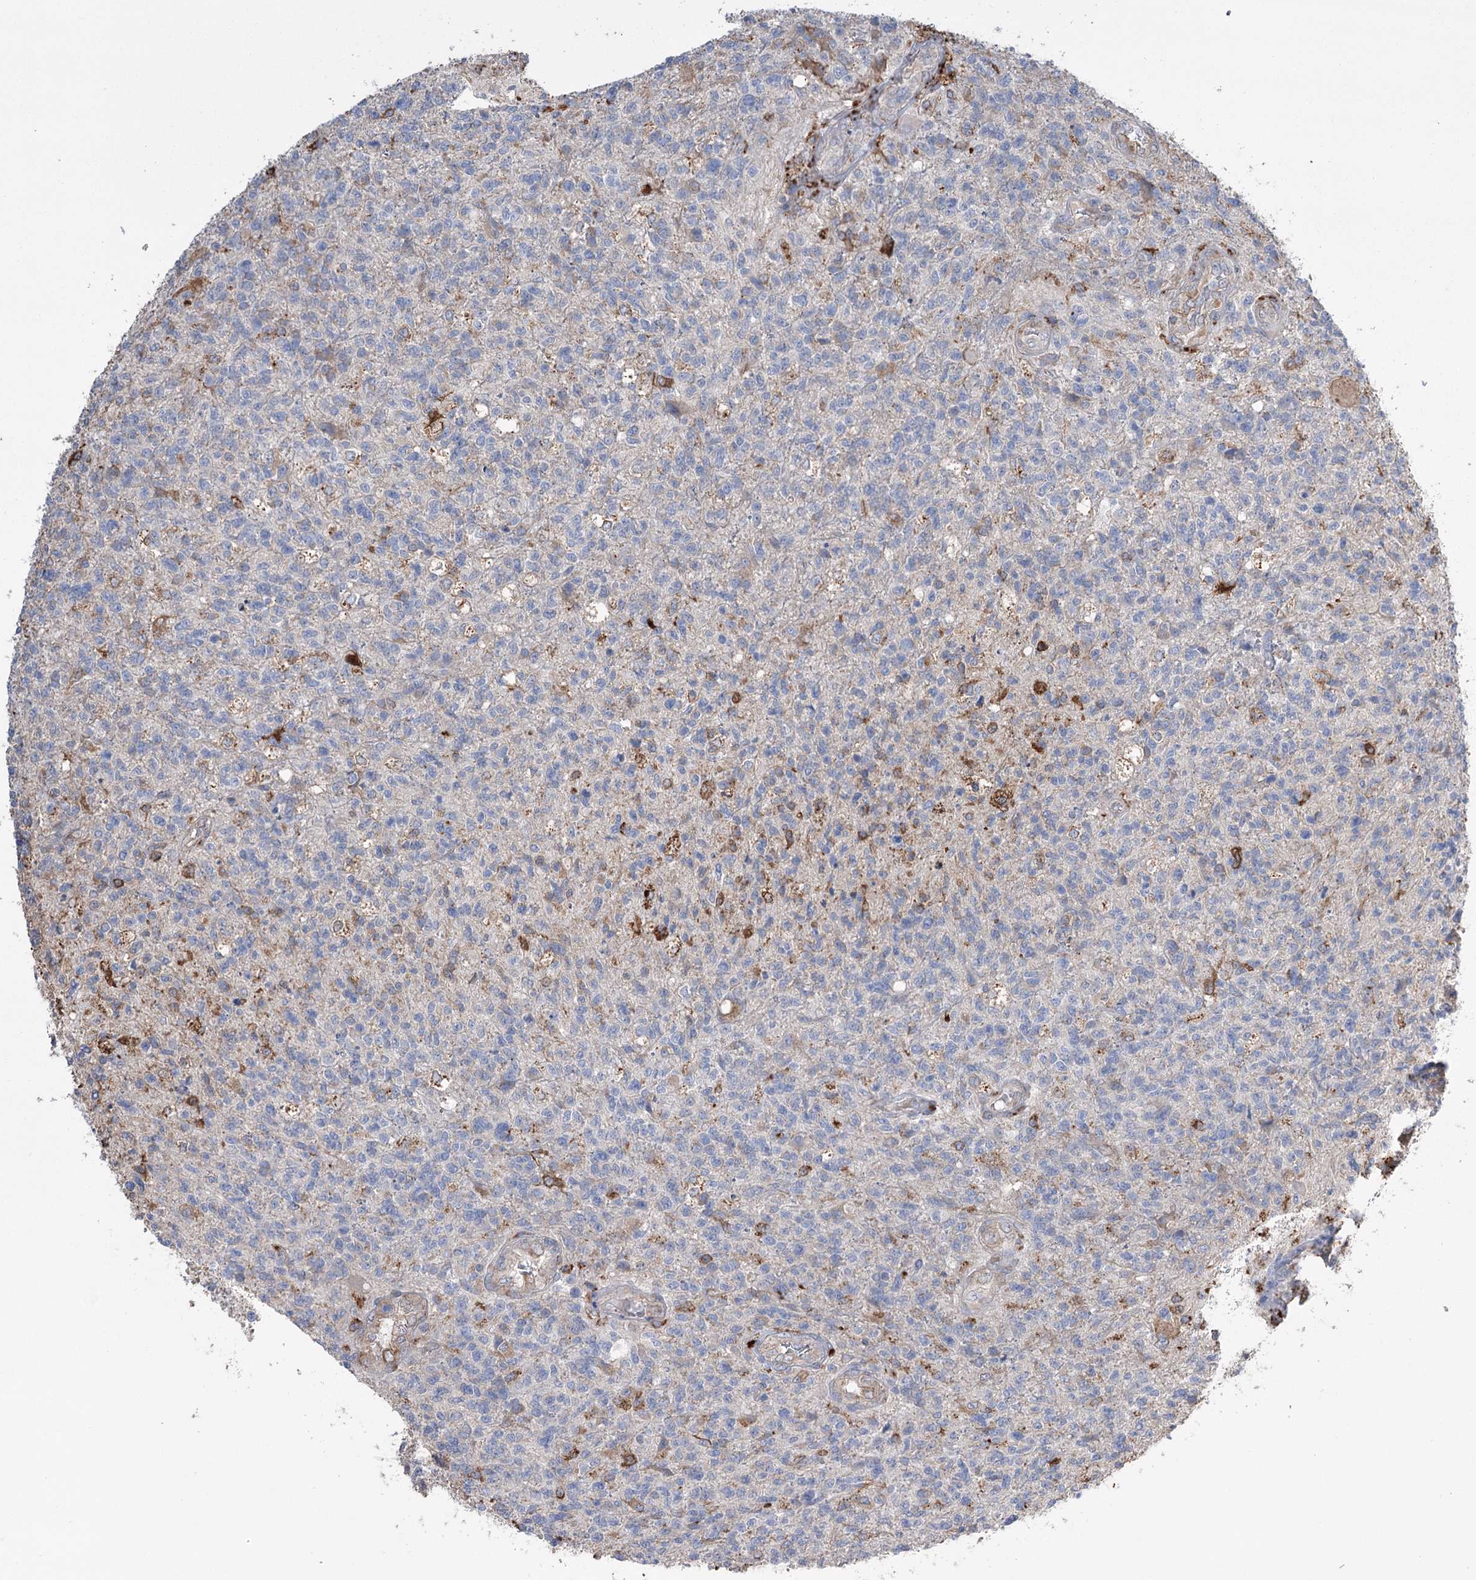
{"staining": {"intensity": "negative", "quantity": "none", "location": "none"}, "tissue": "glioma", "cell_type": "Tumor cells", "image_type": "cancer", "snomed": [{"axis": "morphology", "description": "Glioma, malignant, High grade"}, {"axis": "topography", "description": "Brain"}], "caption": "This is an immunohistochemistry (IHC) image of glioma. There is no expression in tumor cells.", "gene": "TRIM71", "patient": {"sex": "male", "age": 56}}